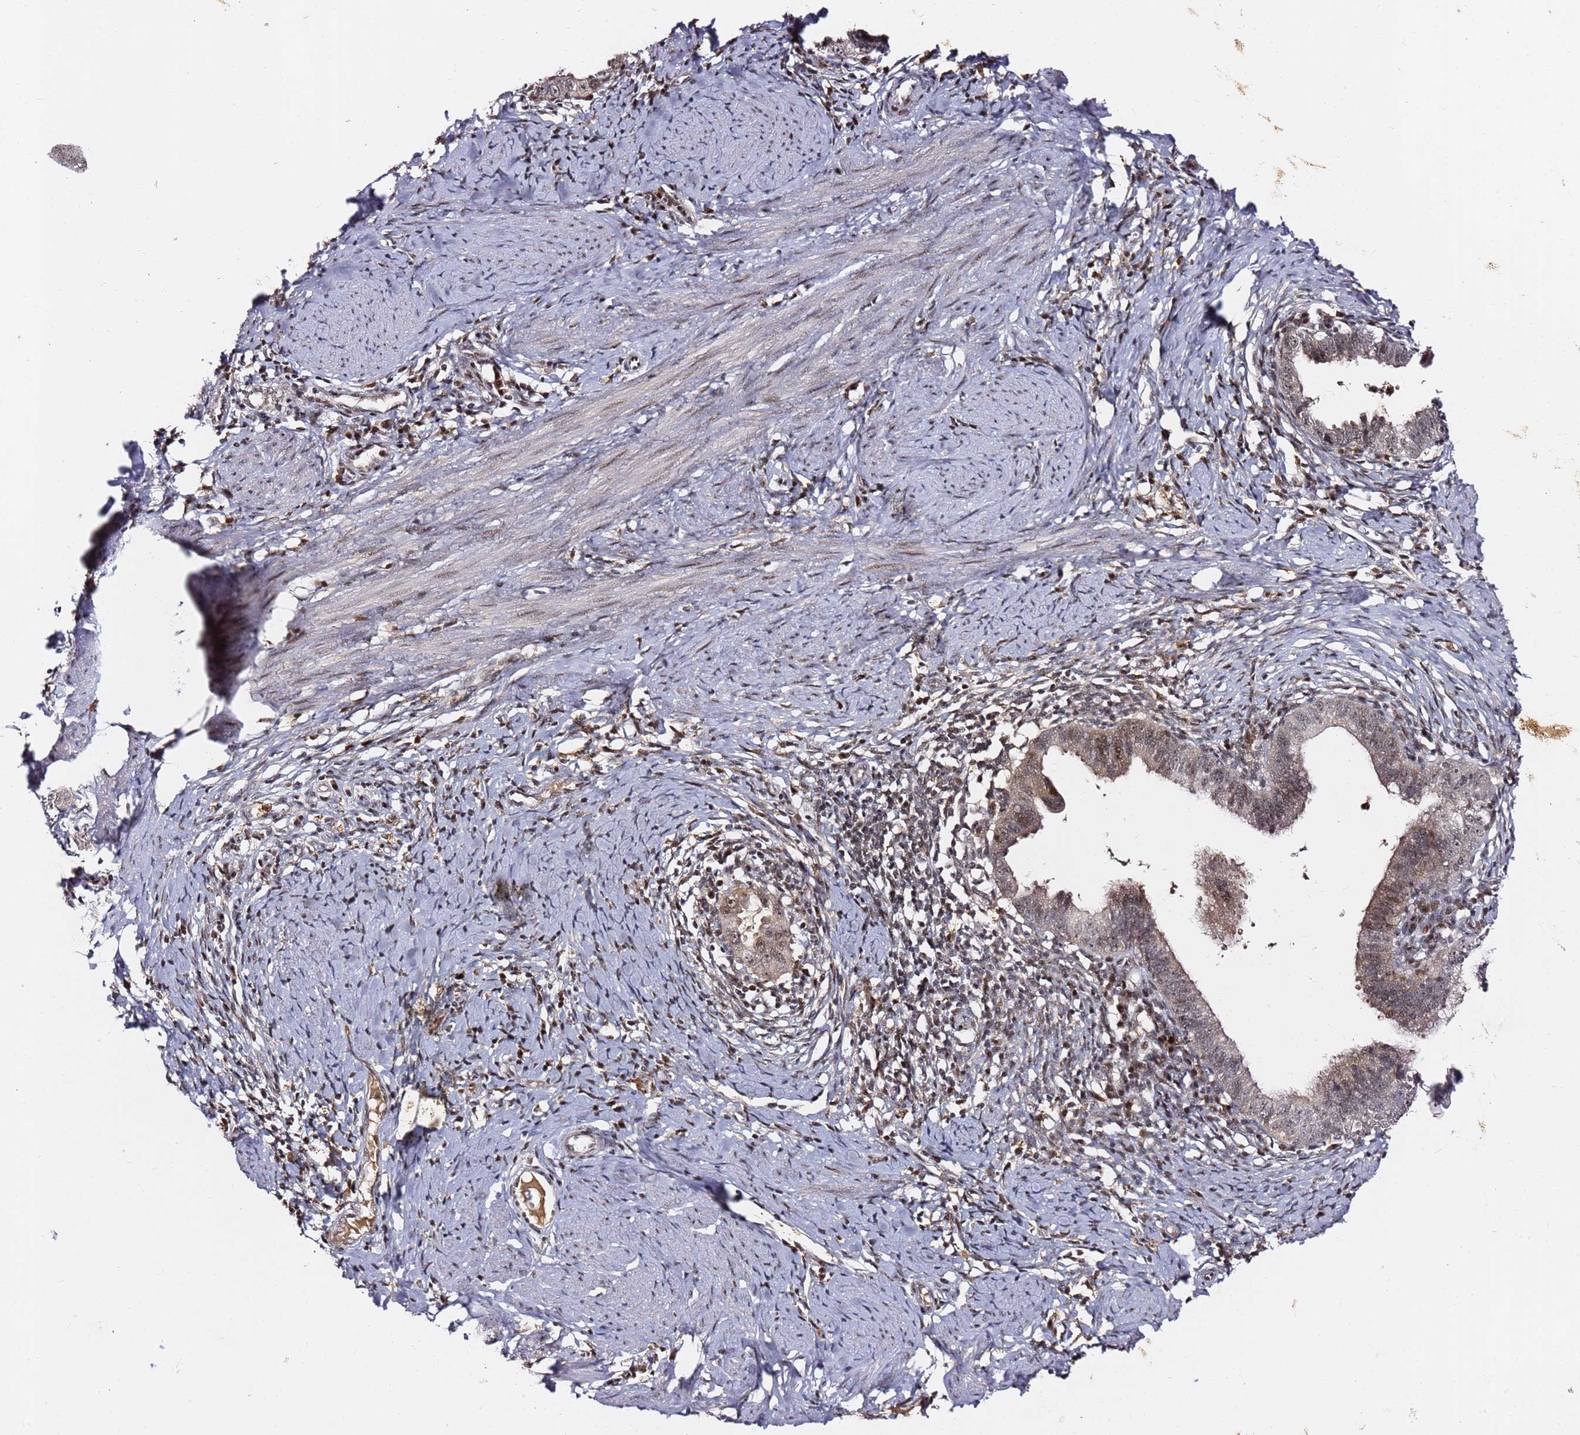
{"staining": {"intensity": "moderate", "quantity": ">75%", "location": "nuclear"}, "tissue": "cervical cancer", "cell_type": "Tumor cells", "image_type": "cancer", "snomed": [{"axis": "morphology", "description": "Adenocarcinoma, NOS"}, {"axis": "topography", "description": "Cervix"}], "caption": "IHC histopathology image of neoplastic tissue: adenocarcinoma (cervical) stained using immunohistochemistry reveals medium levels of moderate protein expression localized specifically in the nuclear of tumor cells, appearing as a nuclear brown color.", "gene": "FCF1", "patient": {"sex": "female", "age": 36}}